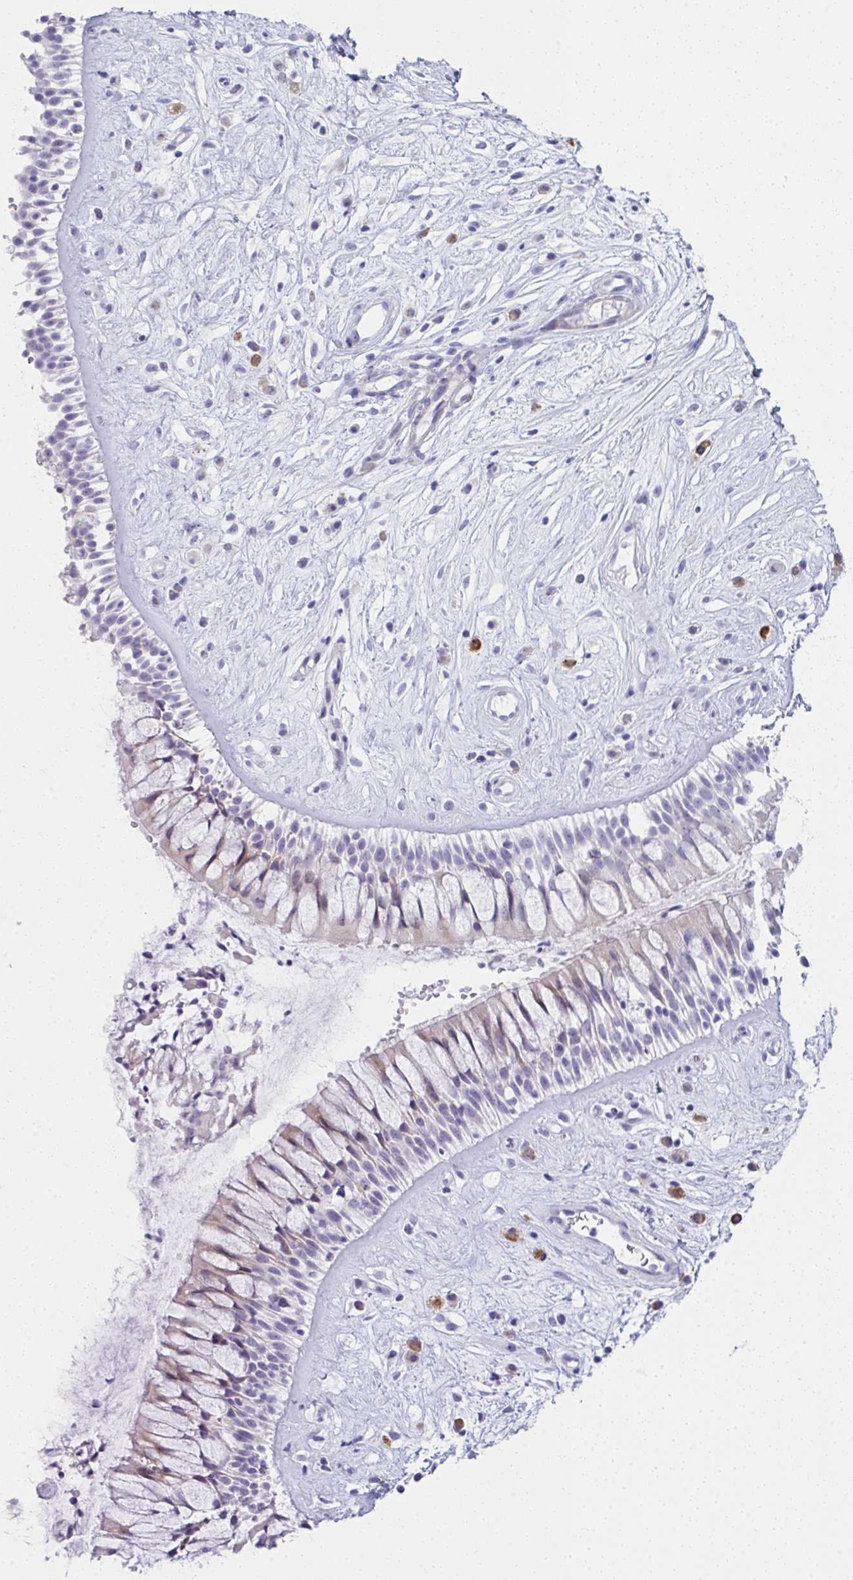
{"staining": {"intensity": "negative", "quantity": "none", "location": "none"}, "tissue": "nasopharynx", "cell_type": "Respiratory epithelial cells", "image_type": "normal", "snomed": [{"axis": "morphology", "description": "Normal tissue, NOS"}, {"axis": "topography", "description": "Nasopharynx"}], "caption": "Benign nasopharynx was stained to show a protein in brown. There is no significant staining in respiratory epithelial cells. (DAB (3,3'-diaminobenzidine) IHC with hematoxylin counter stain).", "gene": "PUS7L", "patient": {"sex": "male", "age": 32}}